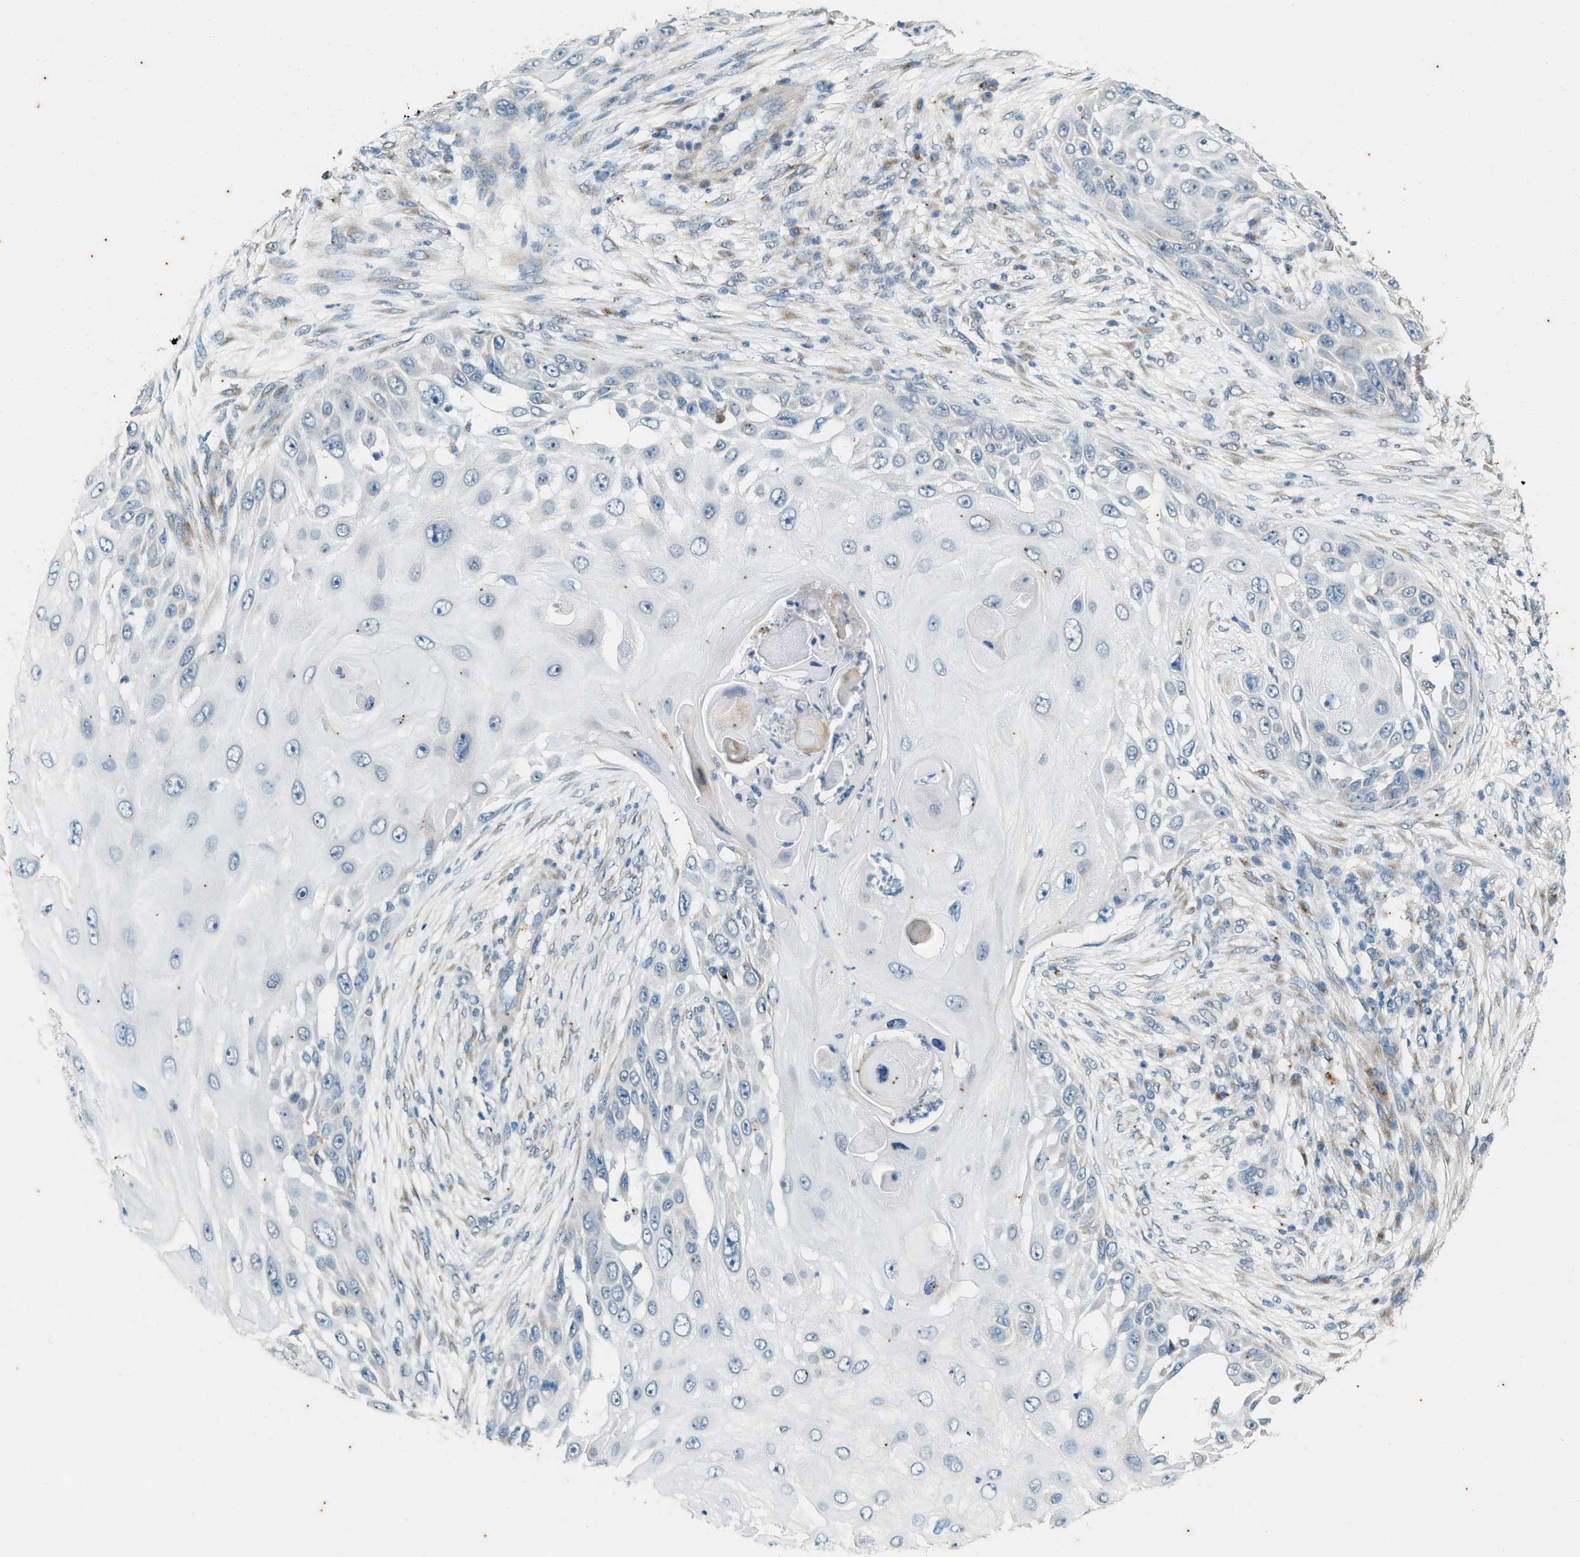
{"staining": {"intensity": "negative", "quantity": "none", "location": "none"}, "tissue": "skin cancer", "cell_type": "Tumor cells", "image_type": "cancer", "snomed": [{"axis": "morphology", "description": "Squamous cell carcinoma, NOS"}, {"axis": "topography", "description": "Skin"}], "caption": "The histopathology image demonstrates no staining of tumor cells in skin squamous cell carcinoma. (DAB (3,3'-diaminobenzidine) immunohistochemistry visualized using brightfield microscopy, high magnification).", "gene": "CHPF2", "patient": {"sex": "female", "age": 44}}